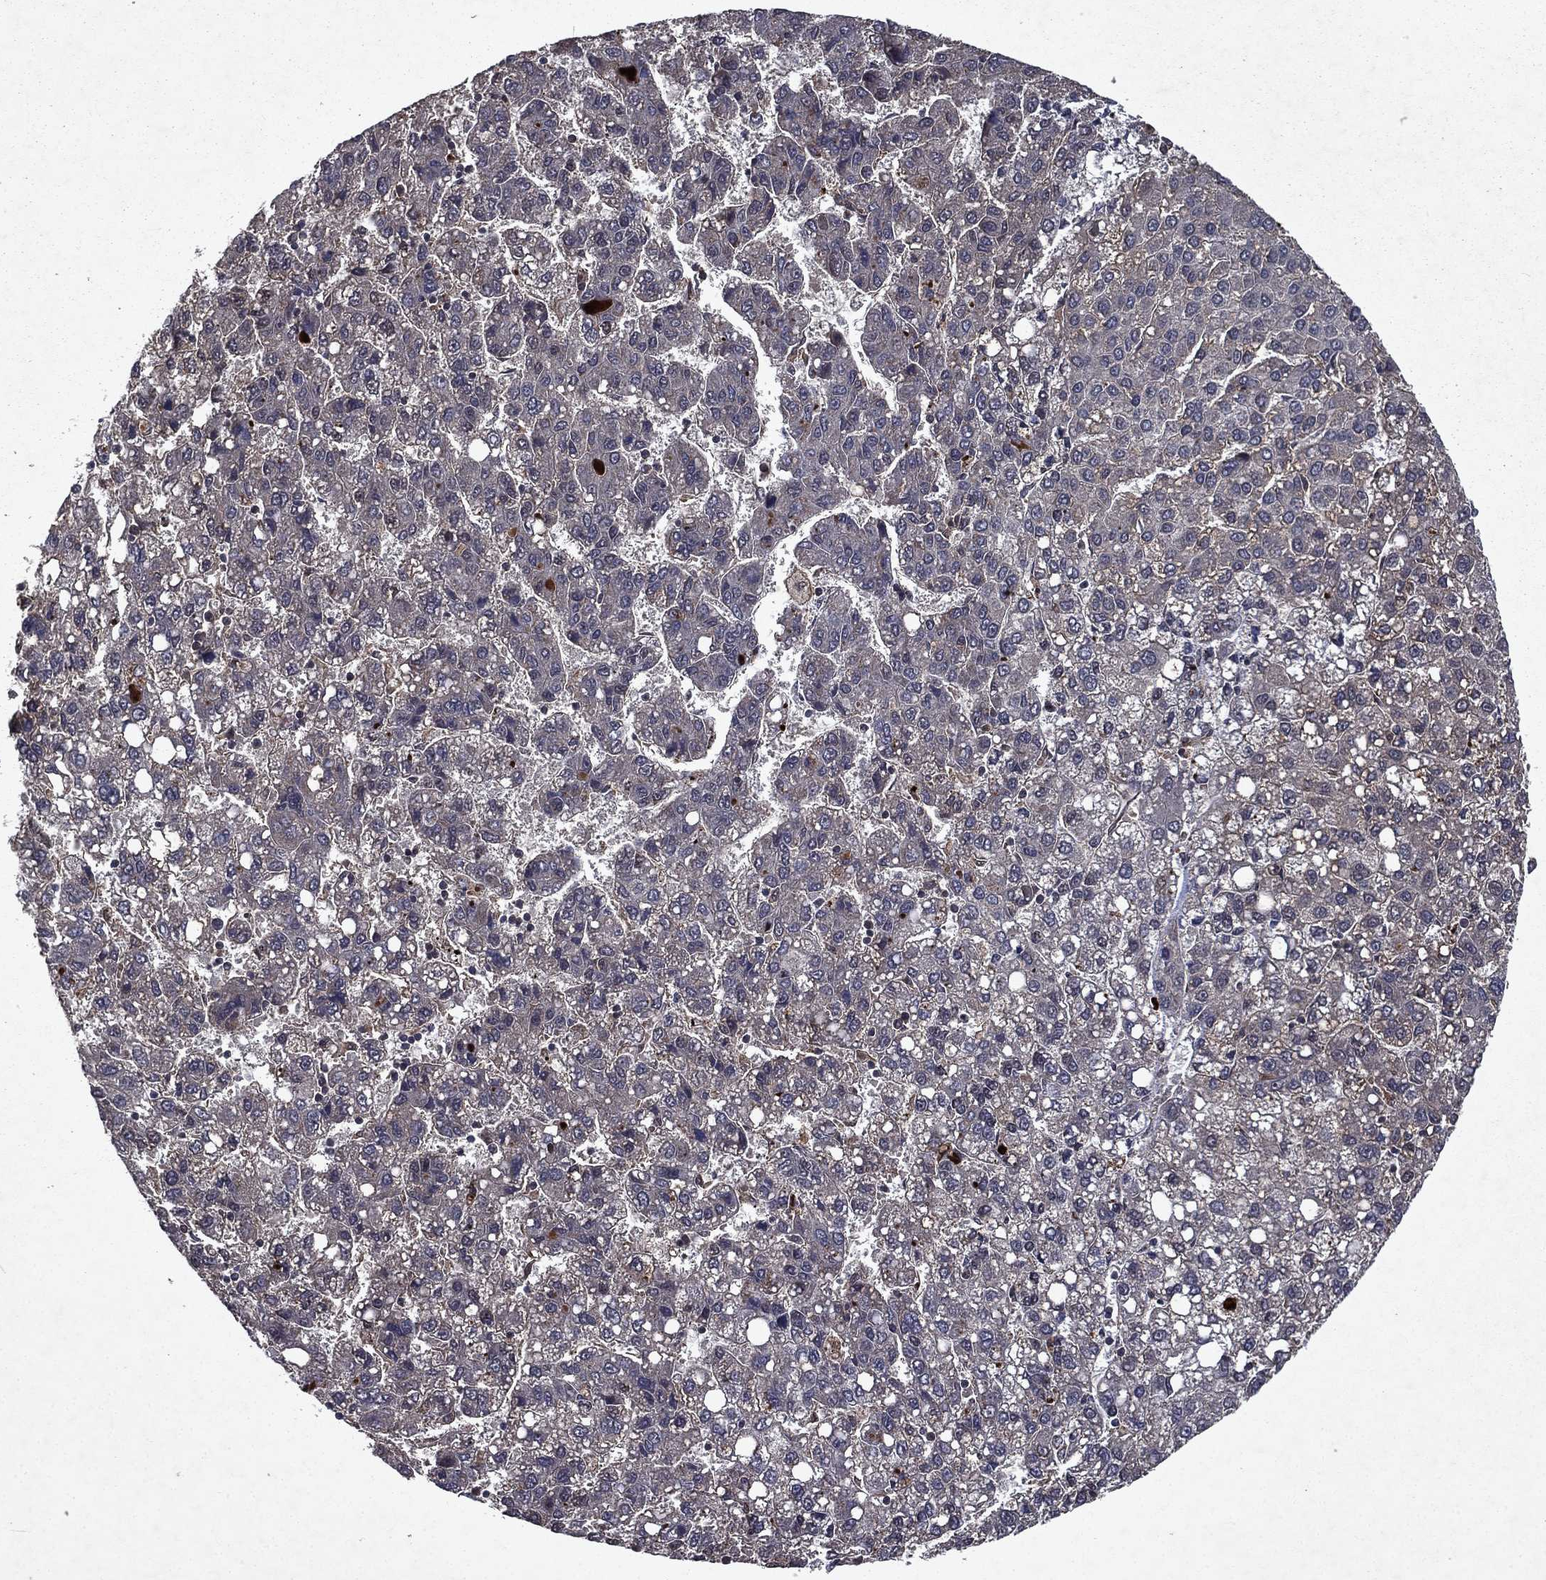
{"staining": {"intensity": "negative", "quantity": "none", "location": "none"}, "tissue": "liver cancer", "cell_type": "Tumor cells", "image_type": "cancer", "snomed": [{"axis": "morphology", "description": "Carcinoma, Hepatocellular, NOS"}, {"axis": "topography", "description": "Liver"}], "caption": "There is no significant expression in tumor cells of hepatocellular carcinoma (liver). The staining was performed using DAB (3,3'-diaminobenzidine) to visualize the protein expression in brown, while the nuclei were stained in blue with hematoxylin (Magnification: 20x).", "gene": "FGD1", "patient": {"sex": "female", "age": 82}}